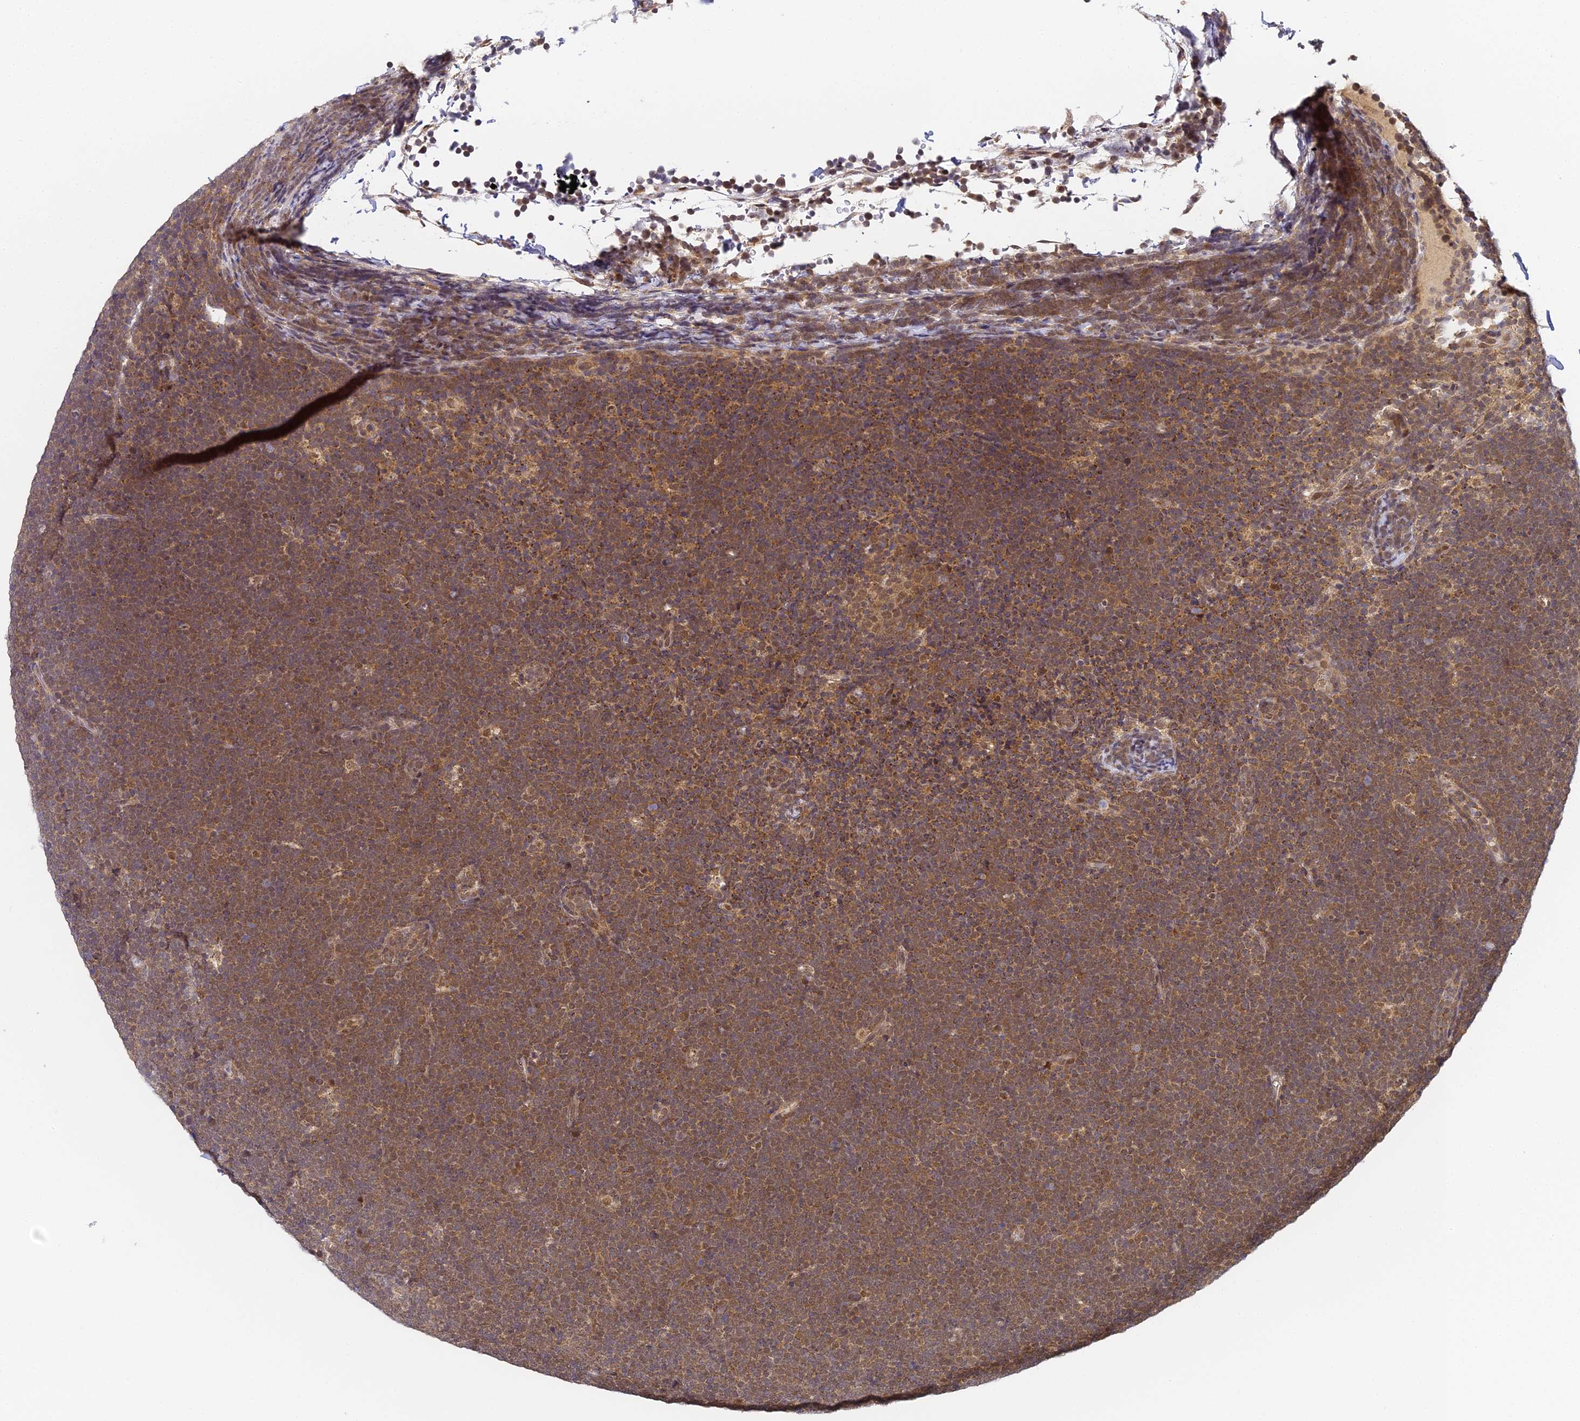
{"staining": {"intensity": "moderate", "quantity": ">75%", "location": "cytoplasmic/membranous"}, "tissue": "lymphoma", "cell_type": "Tumor cells", "image_type": "cancer", "snomed": [{"axis": "morphology", "description": "Malignant lymphoma, non-Hodgkin's type, High grade"}, {"axis": "topography", "description": "Lymph node"}], "caption": "High-magnification brightfield microscopy of high-grade malignant lymphoma, non-Hodgkin's type stained with DAB (3,3'-diaminobenzidine) (brown) and counterstained with hematoxylin (blue). tumor cells exhibit moderate cytoplasmic/membranous positivity is appreciated in about>75% of cells.", "gene": "DNAAF10", "patient": {"sex": "male", "age": 13}}